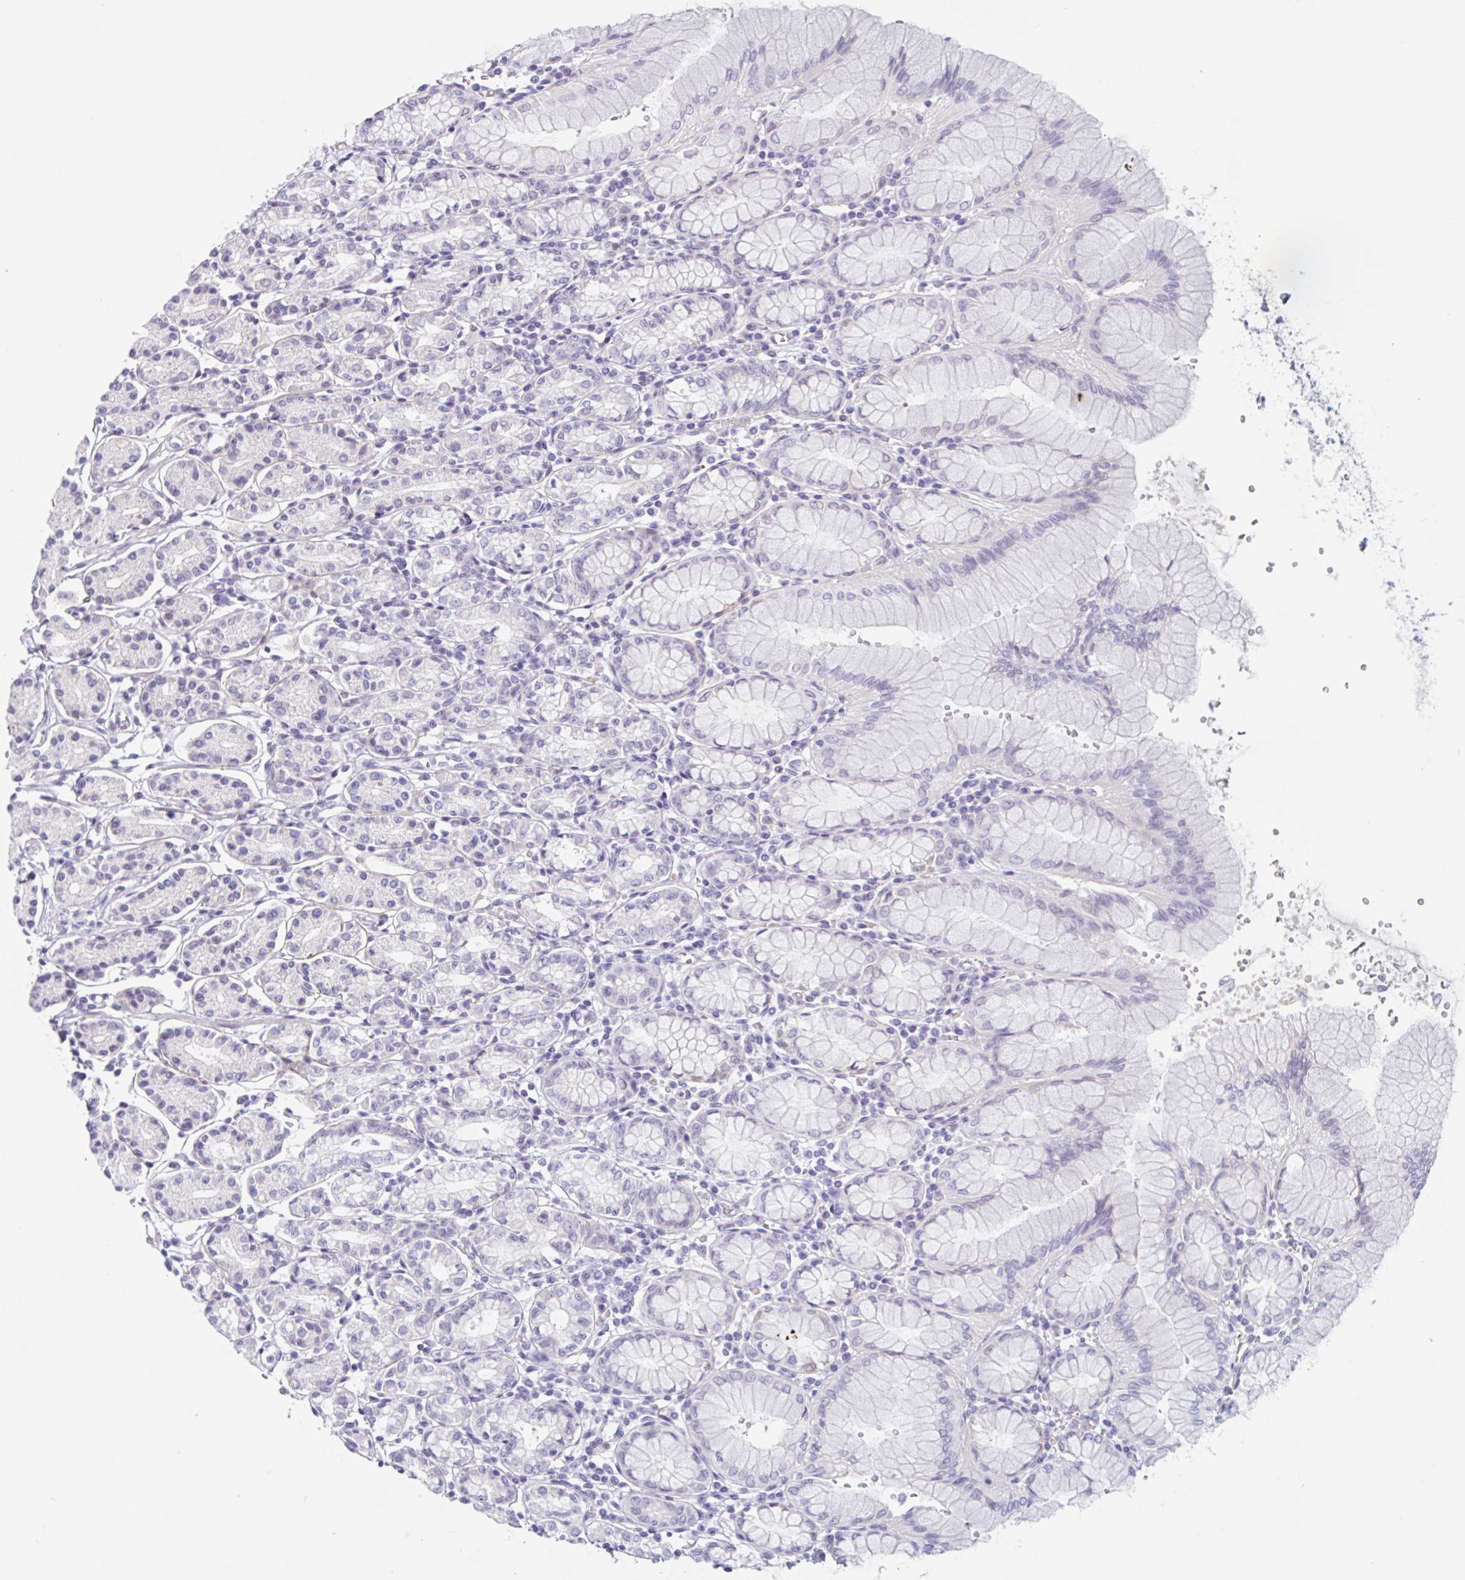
{"staining": {"intensity": "negative", "quantity": "none", "location": "none"}, "tissue": "stomach", "cell_type": "Glandular cells", "image_type": "normal", "snomed": [{"axis": "morphology", "description": "Normal tissue, NOS"}, {"axis": "topography", "description": "Stomach"}], "caption": "The immunohistochemistry (IHC) histopathology image has no significant expression in glandular cells of stomach.", "gene": "EMC4", "patient": {"sex": "female", "age": 62}}